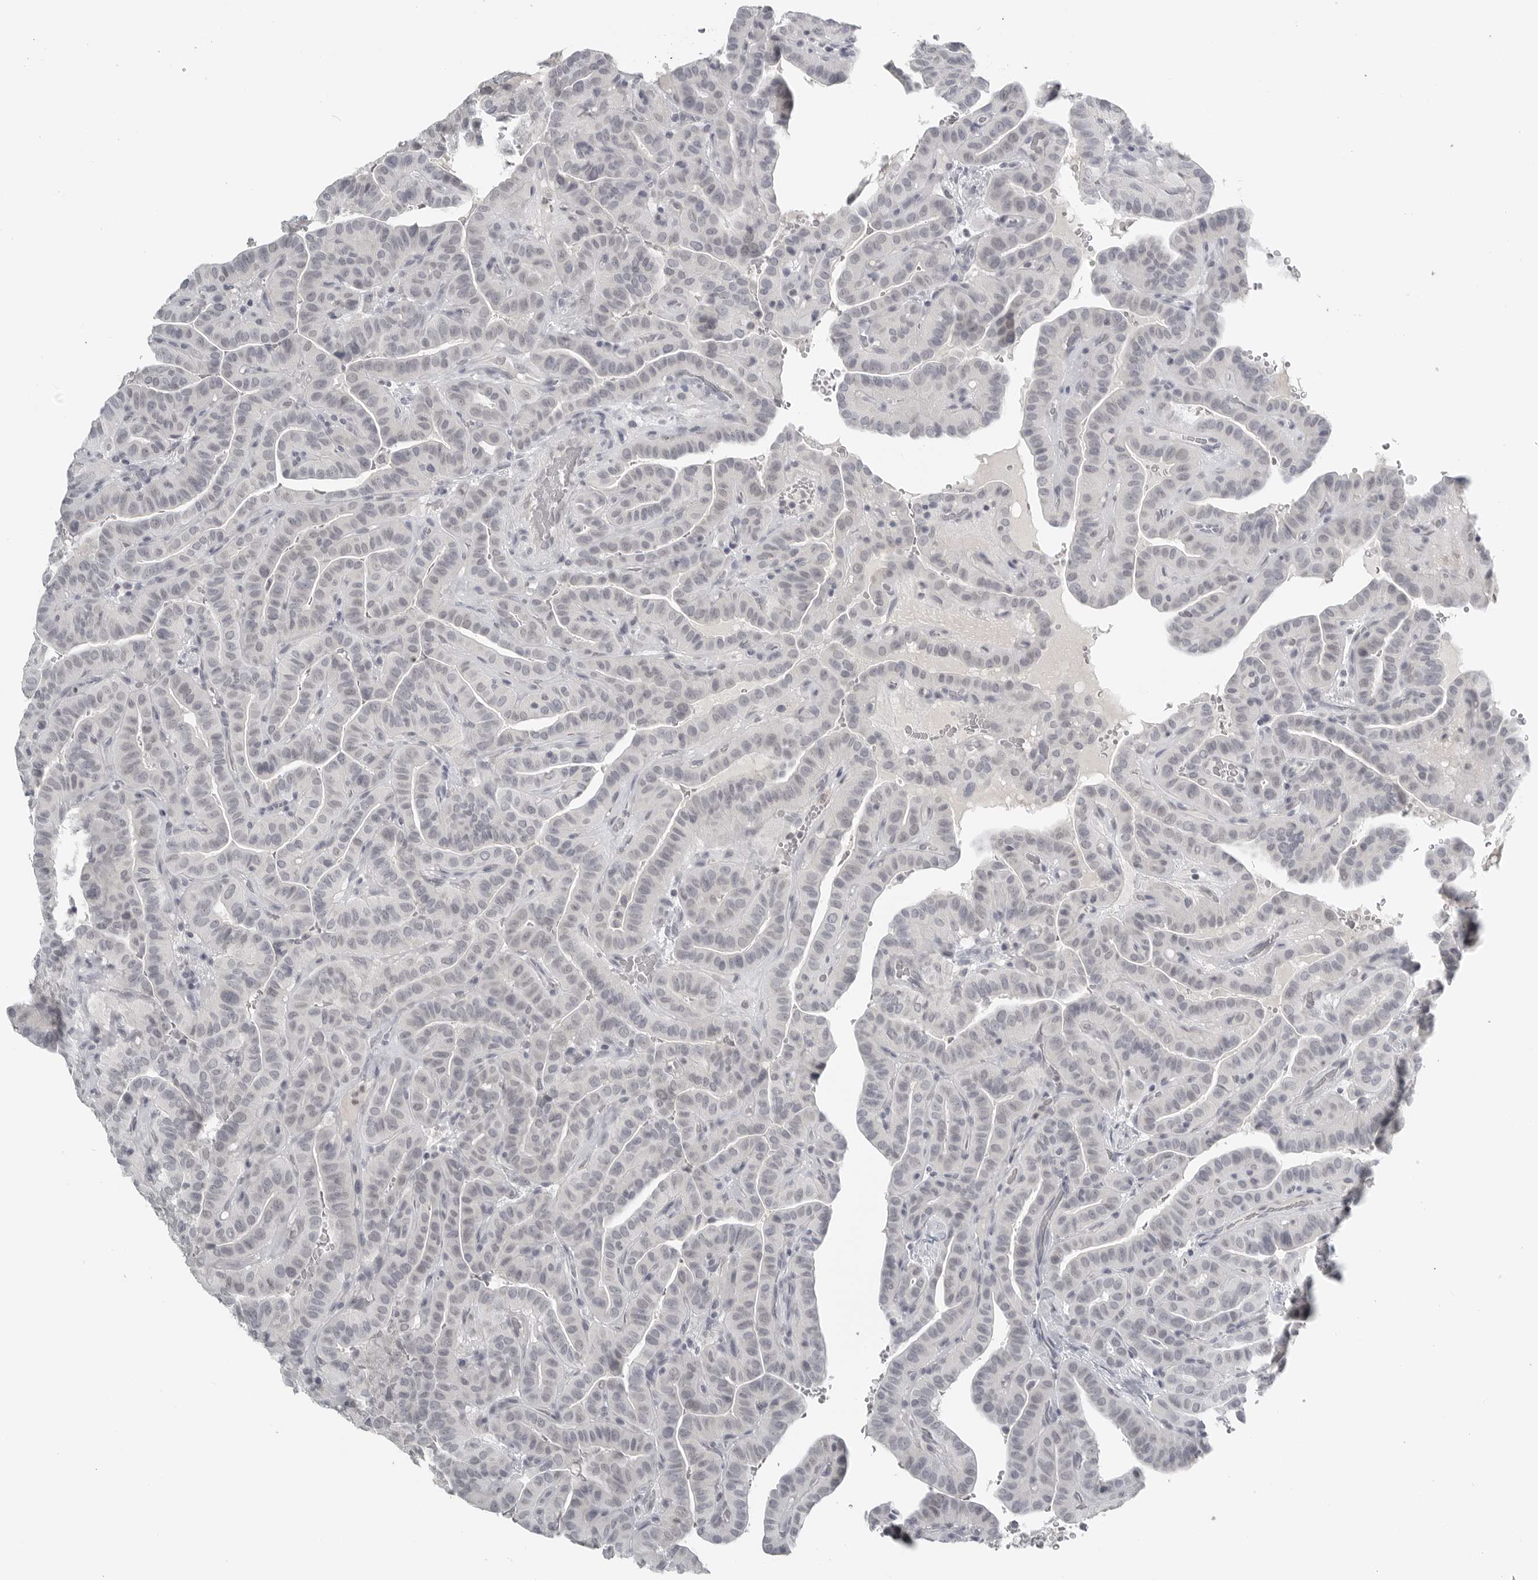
{"staining": {"intensity": "negative", "quantity": "none", "location": "none"}, "tissue": "thyroid cancer", "cell_type": "Tumor cells", "image_type": "cancer", "snomed": [{"axis": "morphology", "description": "Papillary adenocarcinoma, NOS"}, {"axis": "topography", "description": "Thyroid gland"}], "caption": "Immunohistochemistry micrograph of neoplastic tissue: papillary adenocarcinoma (thyroid) stained with DAB (3,3'-diaminobenzidine) displays no significant protein staining in tumor cells.", "gene": "BPIFA1", "patient": {"sex": "male", "age": 77}}